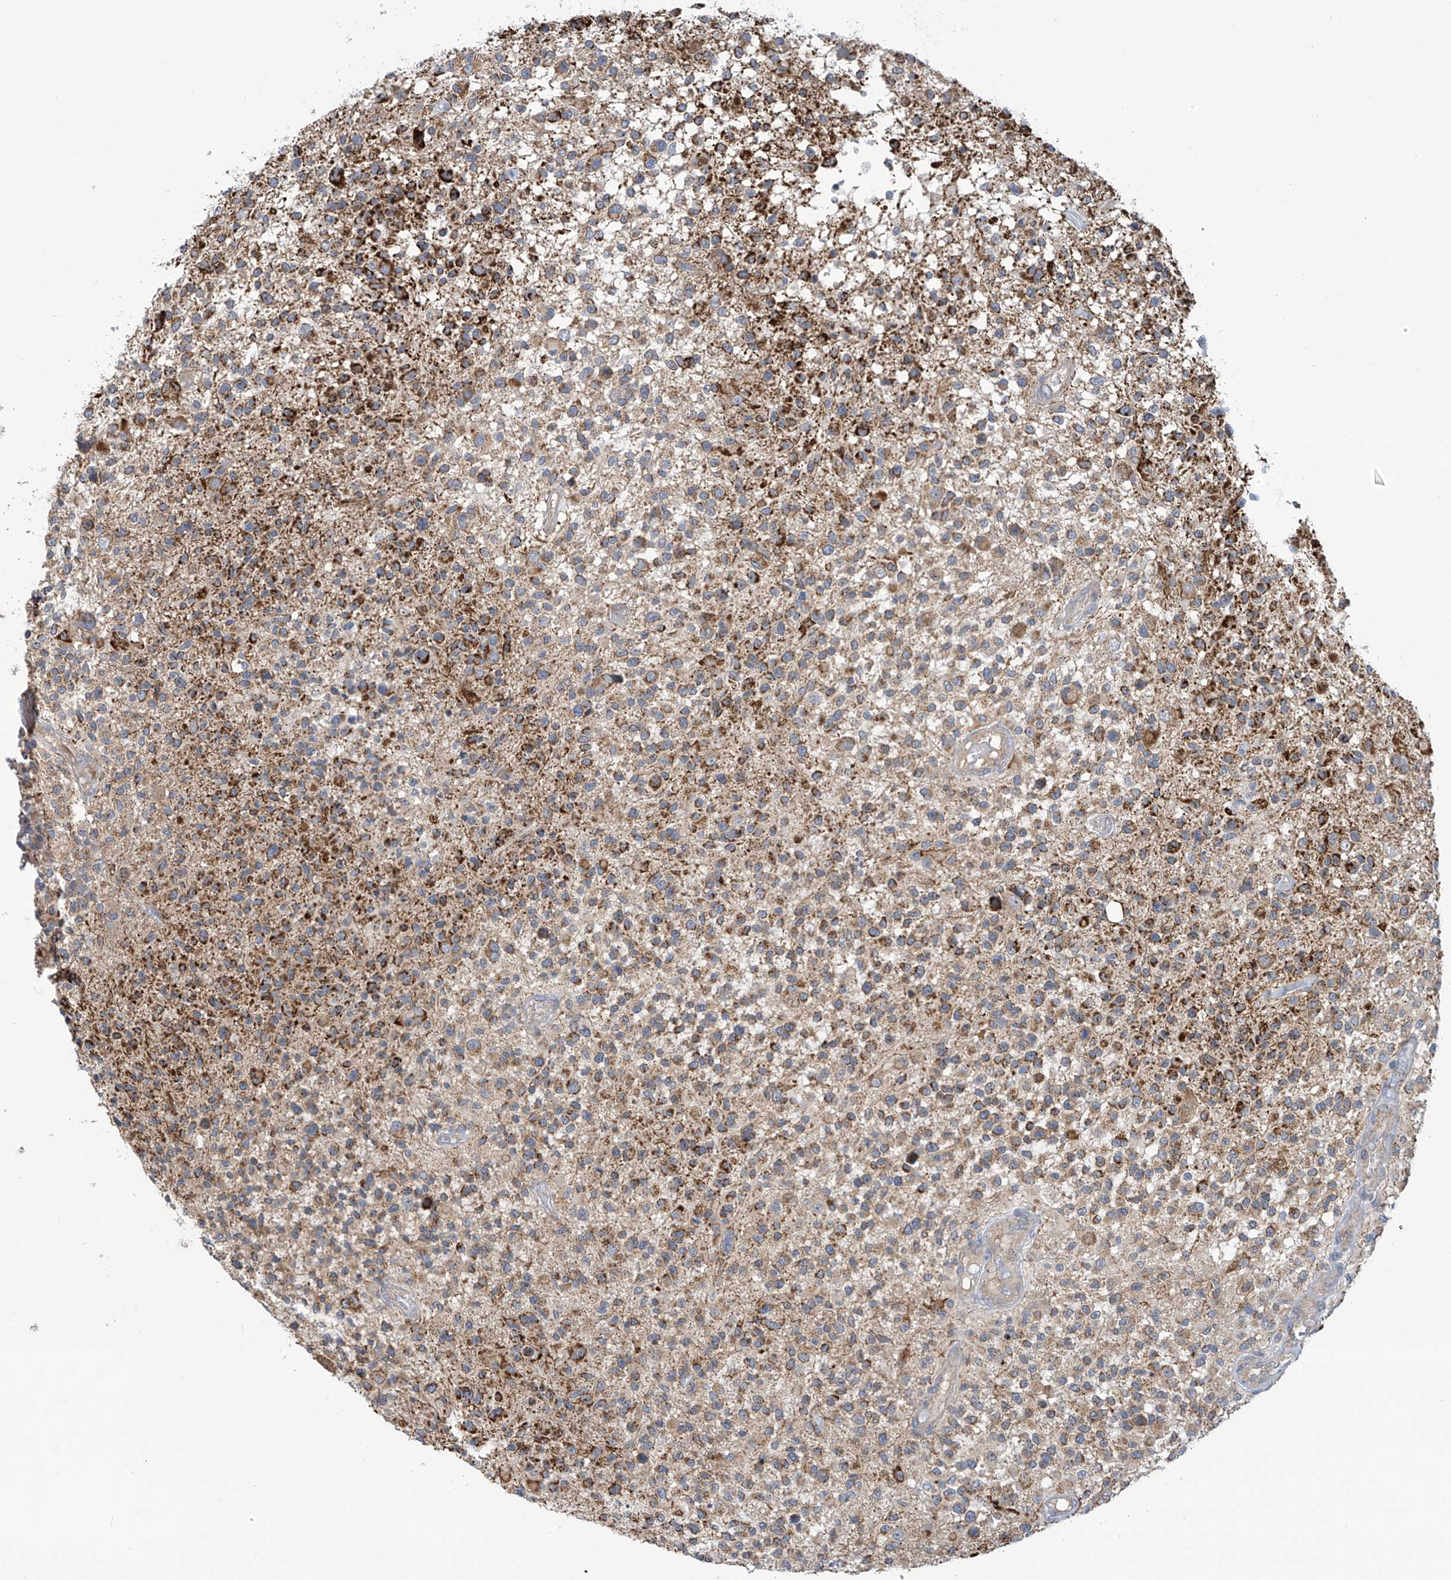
{"staining": {"intensity": "moderate", "quantity": ">75%", "location": "cytoplasmic/membranous"}, "tissue": "glioma", "cell_type": "Tumor cells", "image_type": "cancer", "snomed": [{"axis": "morphology", "description": "Glioma, malignant, High grade"}, {"axis": "morphology", "description": "Glioblastoma, NOS"}, {"axis": "topography", "description": "Brain"}], "caption": "High-magnification brightfield microscopy of malignant glioma (high-grade) stained with DAB (3,3'-diaminobenzidine) (brown) and counterstained with hematoxylin (blue). tumor cells exhibit moderate cytoplasmic/membranous expression is present in approximately>75% of cells. The staining is performed using DAB (3,3'-diaminobenzidine) brown chromogen to label protein expression. The nuclei are counter-stained blue using hematoxylin.", "gene": "SCGB1D2", "patient": {"sex": "male", "age": 60}}